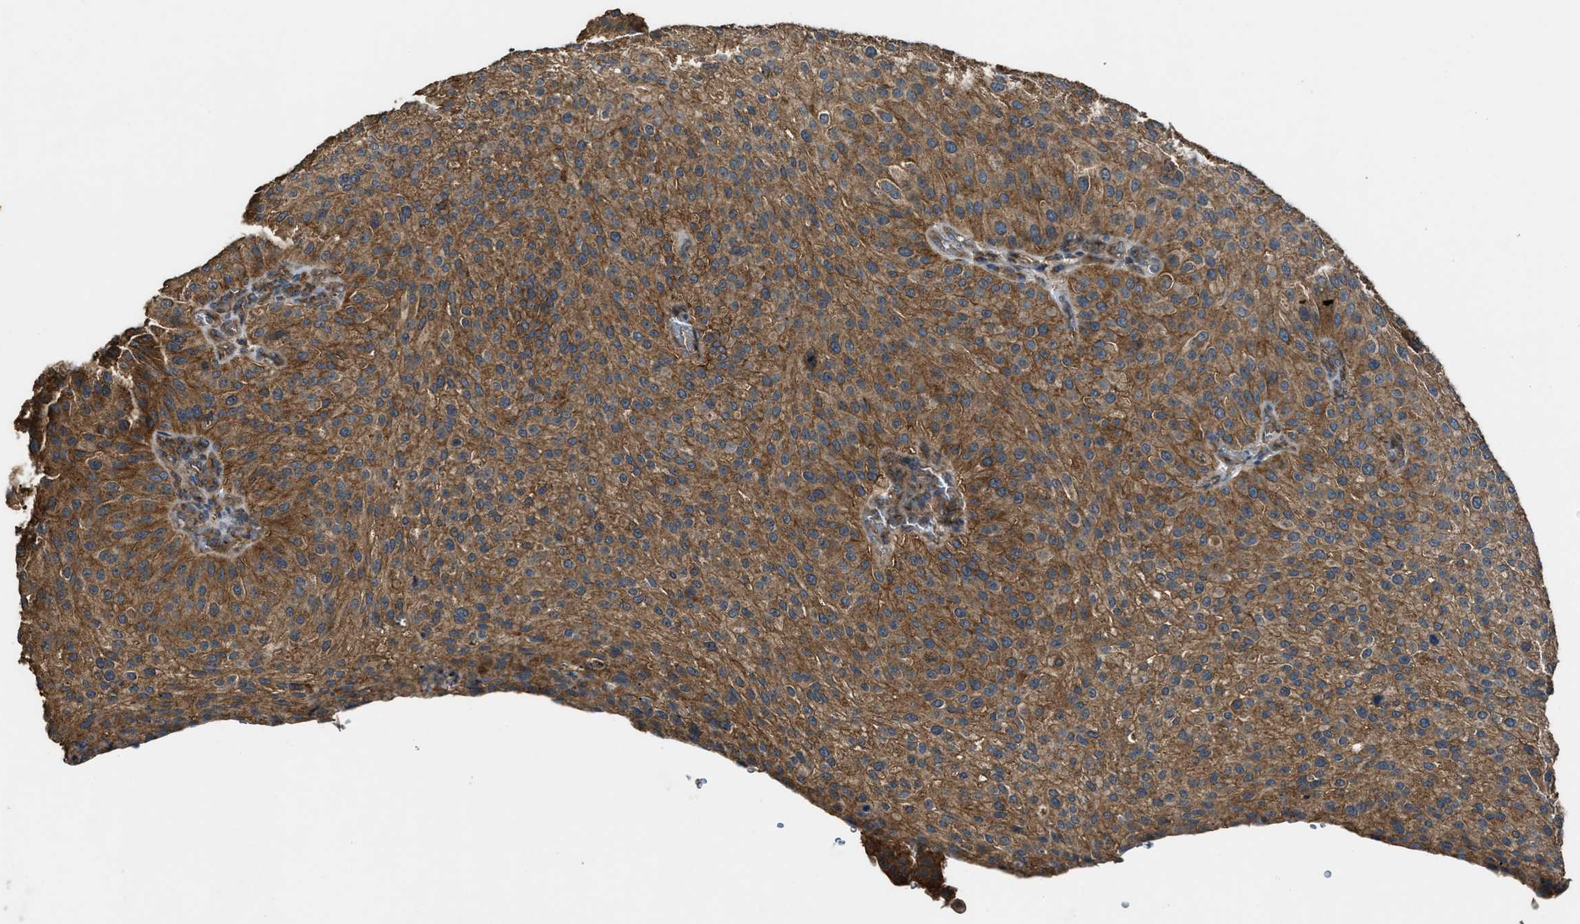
{"staining": {"intensity": "moderate", "quantity": ">75%", "location": "cytoplasmic/membranous"}, "tissue": "urothelial cancer", "cell_type": "Tumor cells", "image_type": "cancer", "snomed": [{"axis": "morphology", "description": "Urothelial carcinoma, Low grade"}, {"axis": "topography", "description": "Smooth muscle"}, {"axis": "topography", "description": "Urinary bladder"}], "caption": "Immunohistochemistry (DAB) staining of human urothelial cancer exhibits moderate cytoplasmic/membranous protein staining in approximately >75% of tumor cells. (Brightfield microscopy of DAB IHC at high magnification).", "gene": "MAP3K8", "patient": {"sex": "male", "age": 60}}